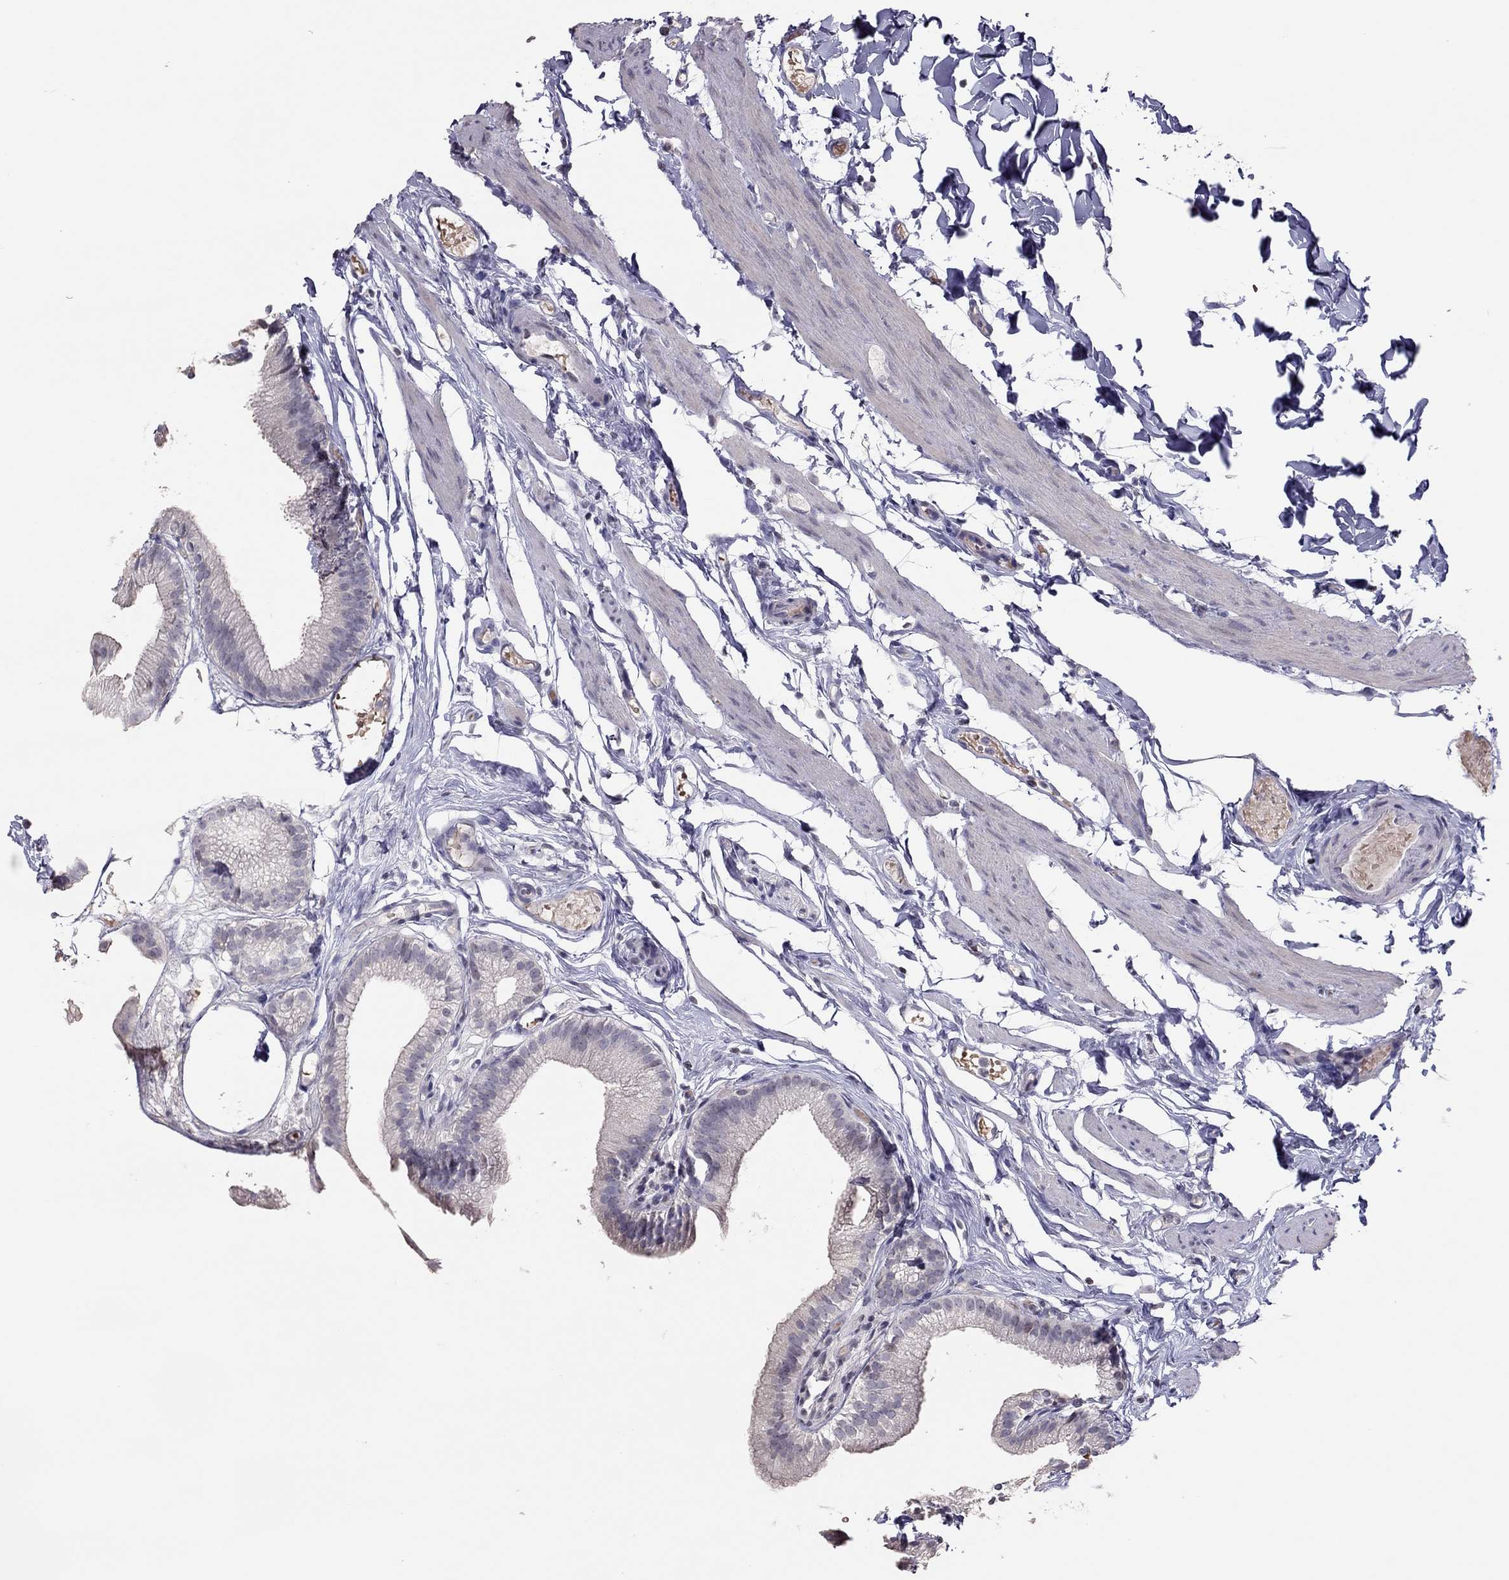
{"staining": {"intensity": "negative", "quantity": "none", "location": "none"}, "tissue": "gallbladder", "cell_type": "Glandular cells", "image_type": "normal", "snomed": [{"axis": "morphology", "description": "Normal tissue, NOS"}, {"axis": "topography", "description": "Gallbladder"}], "caption": "This photomicrograph is of benign gallbladder stained with immunohistochemistry (IHC) to label a protein in brown with the nuclei are counter-stained blue. There is no positivity in glandular cells.", "gene": "TSHB", "patient": {"sex": "female", "age": 45}}